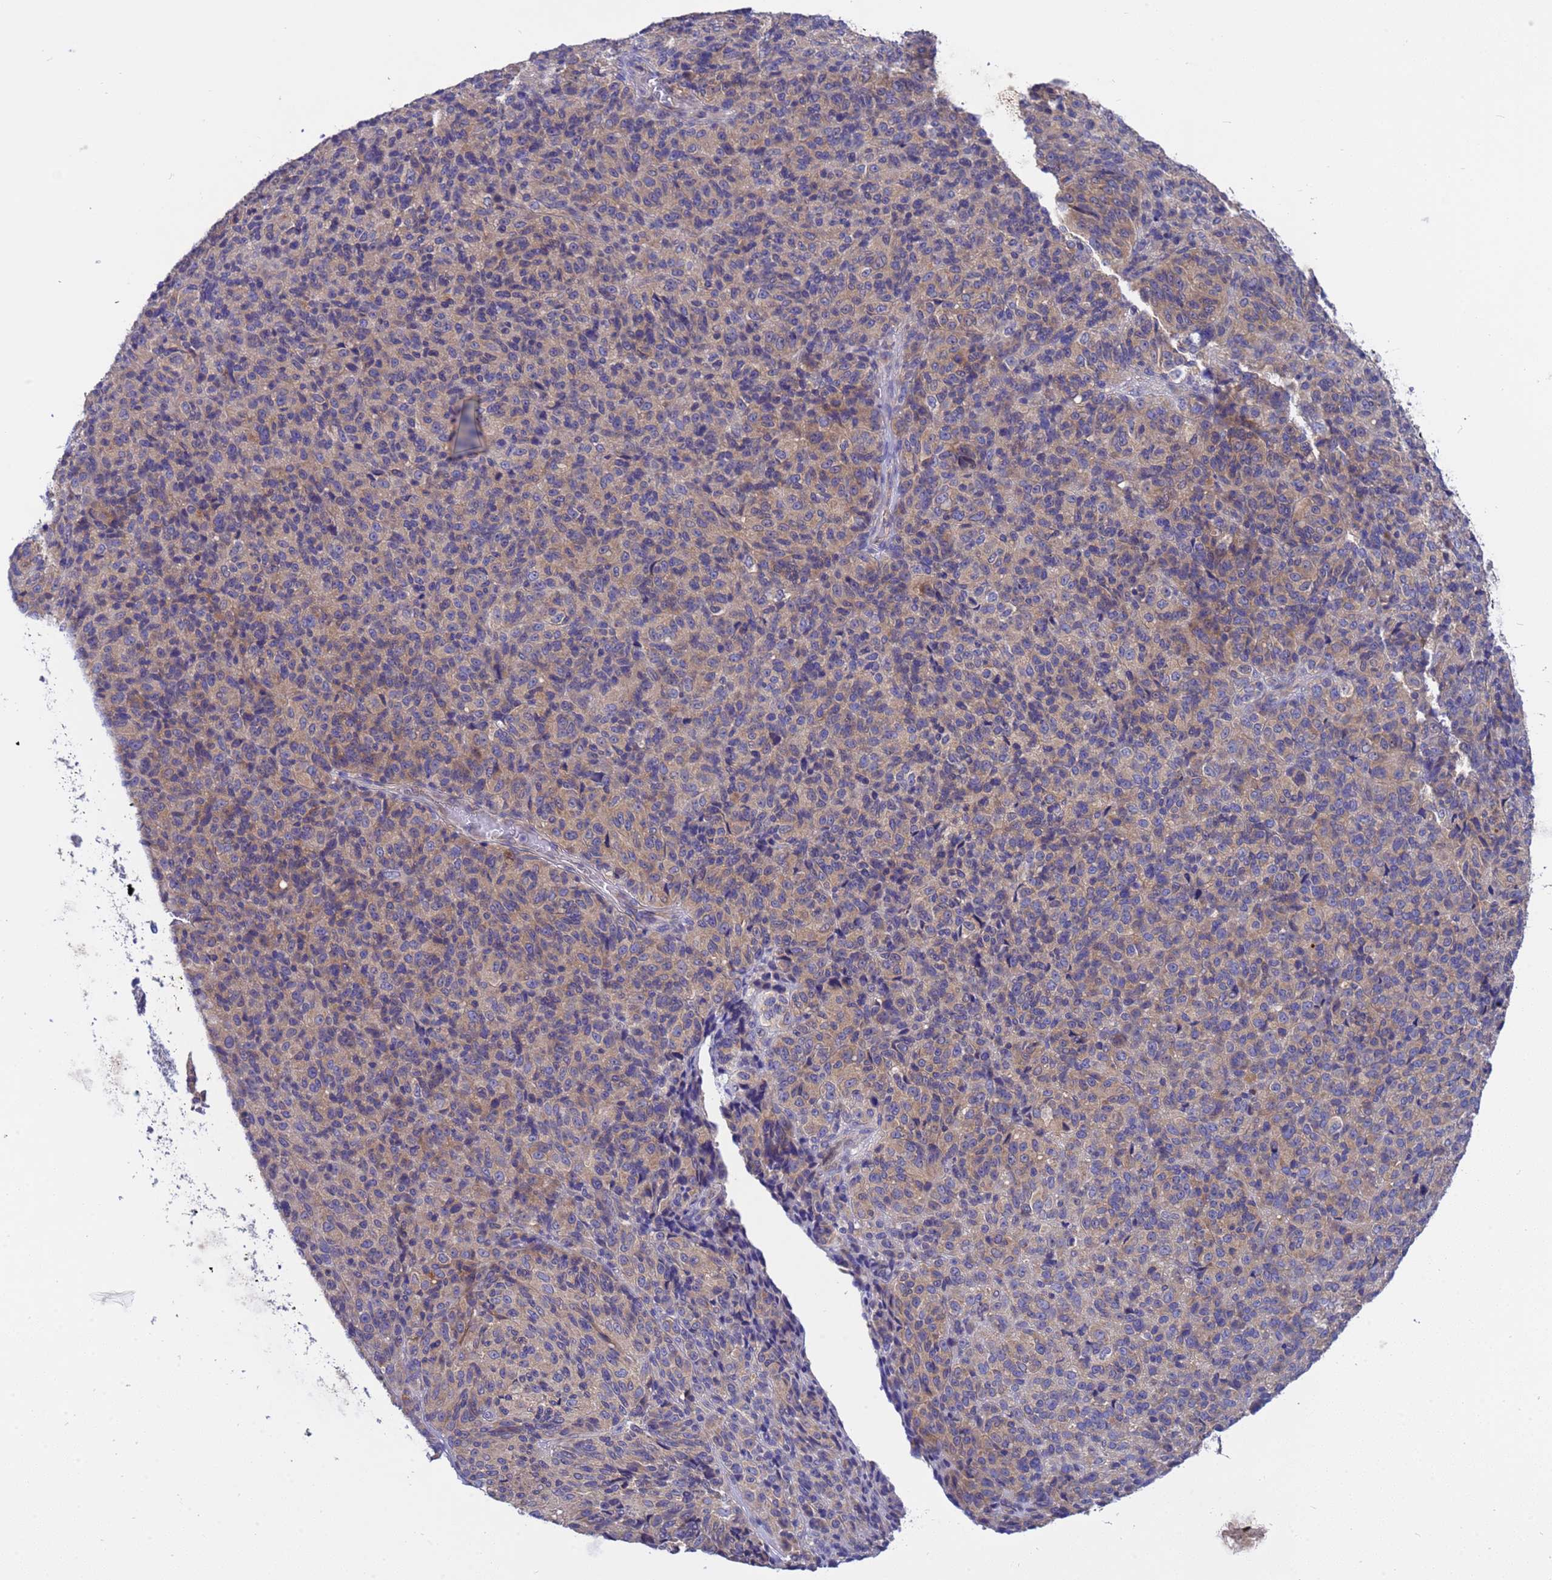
{"staining": {"intensity": "negative", "quantity": "none", "location": "none"}, "tissue": "melanoma", "cell_type": "Tumor cells", "image_type": "cancer", "snomed": [{"axis": "morphology", "description": "Malignant melanoma, Metastatic site"}, {"axis": "topography", "description": "Brain"}], "caption": "Image shows no protein positivity in tumor cells of malignant melanoma (metastatic site) tissue. Brightfield microscopy of immunohistochemistry stained with DAB (3,3'-diaminobenzidine) (brown) and hematoxylin (blue), captured at high magnification.", "gene": "RC3H2", "patient": {"sex": "female", "age": 56}}